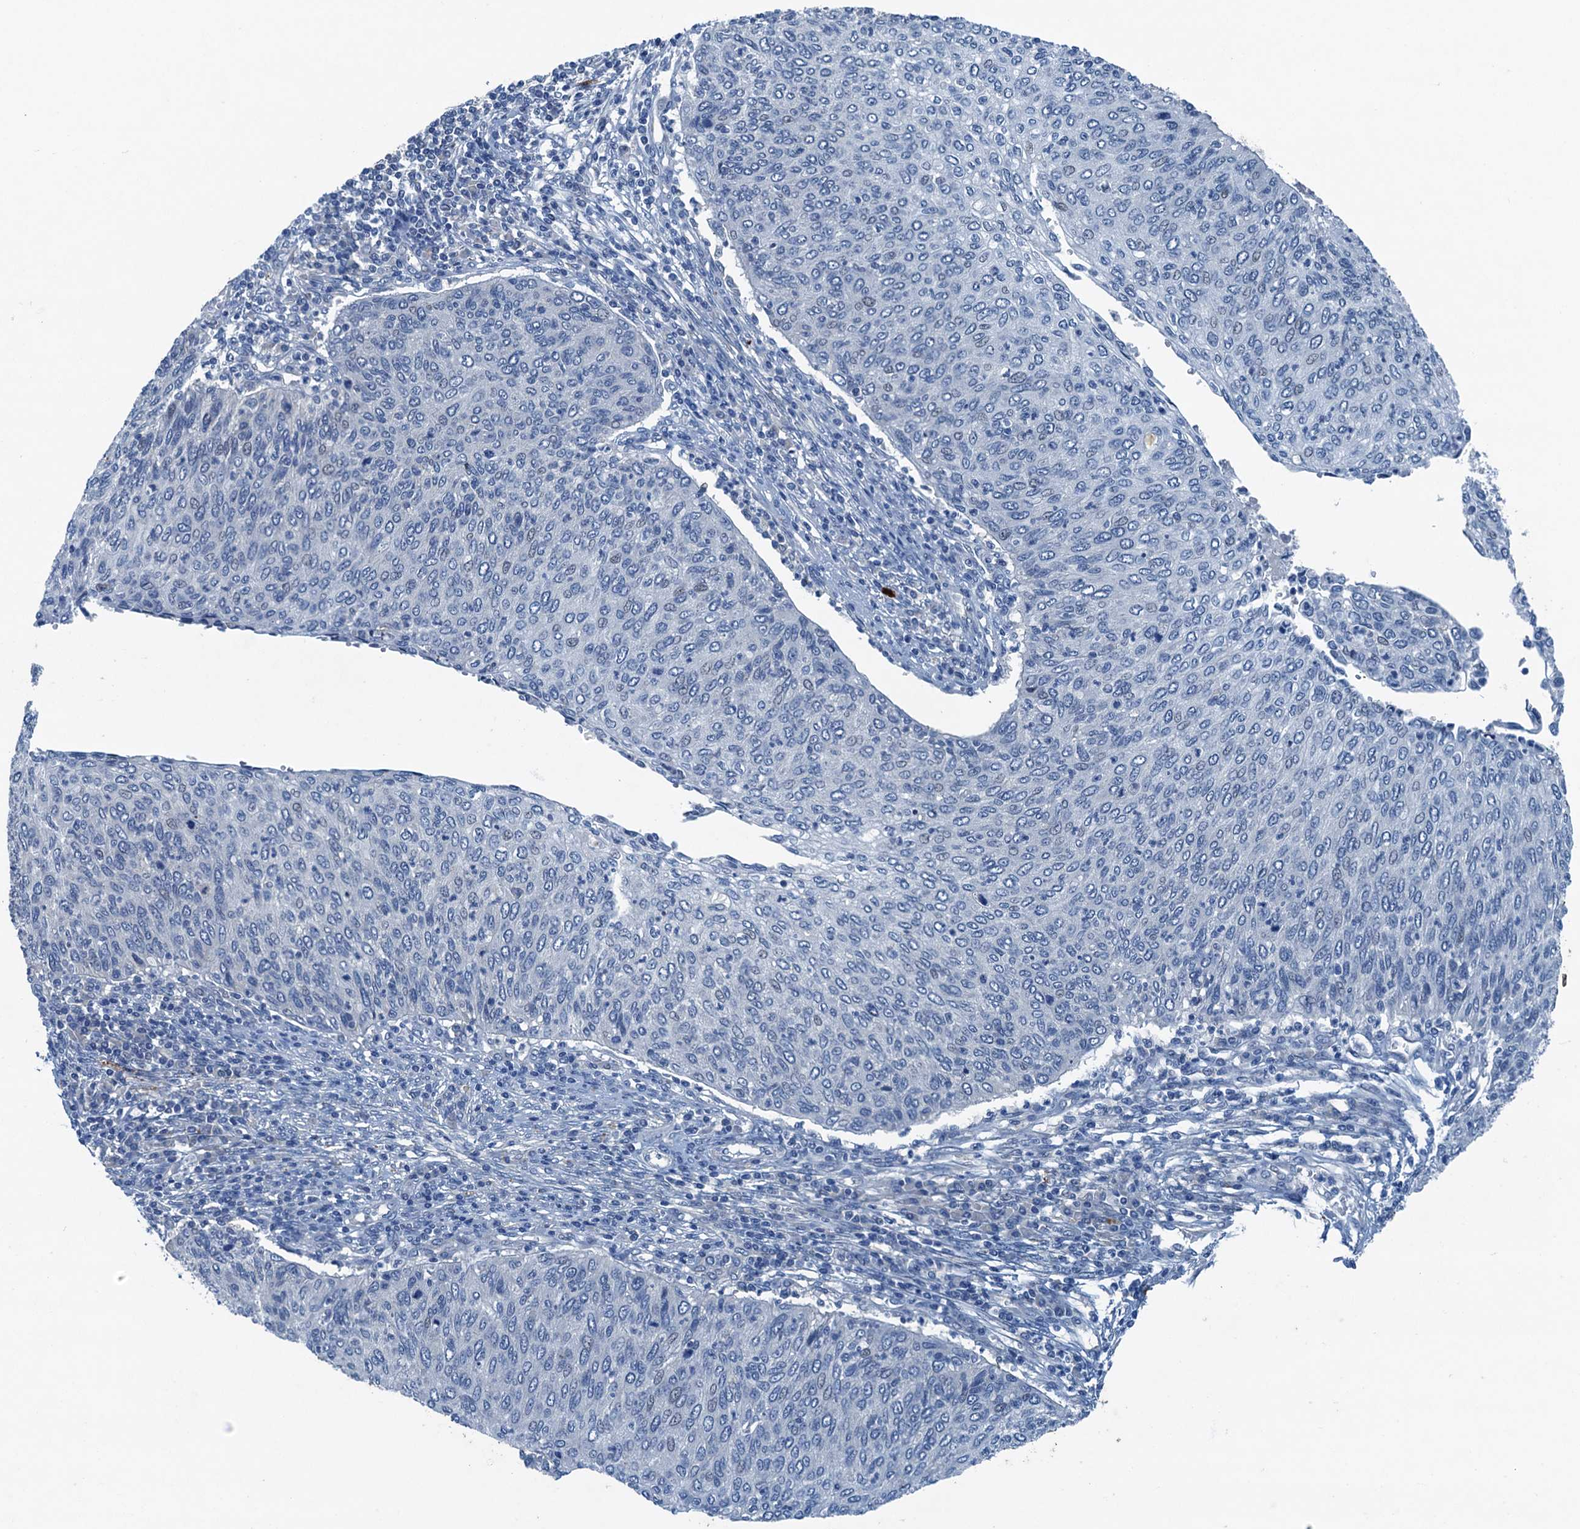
{"staining": {"intensity": "negative", "quantity": "none", "location": "none"}, "tissue": "cervical cancer", "cell_type": "Tumor cells", "image_type": "cancer", "snomed": [{"axis": "morphology", "description": "Squamous cell carcinoma, NOS"}, {"axis": "topography", "description": "Cervix"}], "caption": "Photomicrograph shows no significant protein positivity in tumor cells of cervical cancer (squamous cell carcinoma). The staining was performed using DAB to visualize the protein expression in brown, while the nuclei were stained in blue with hematoxylin (Magnification: 20x).", "gene": "CBLIF", "patient": {"sex": "female", "age": 38}}